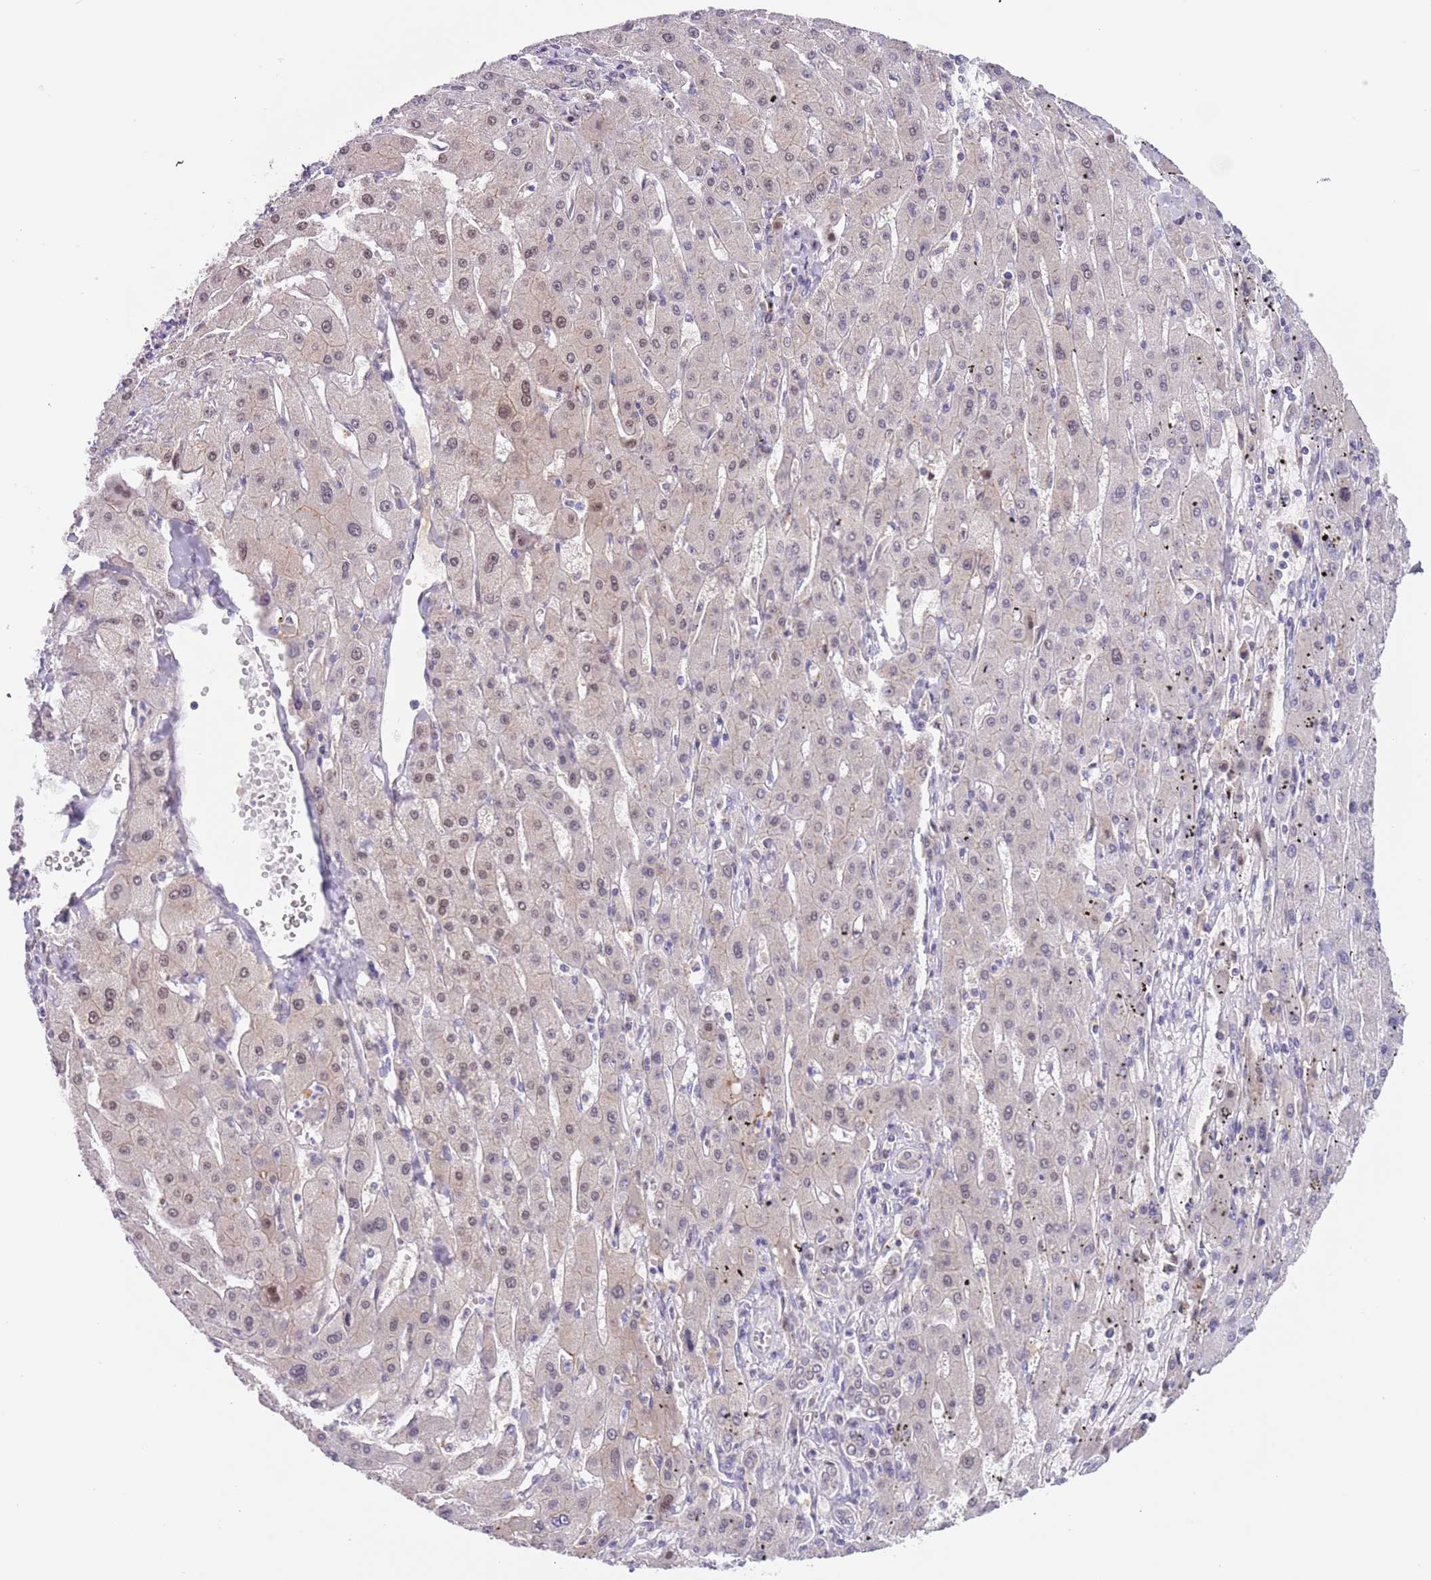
{"staining": {"intensity": "negative", "quantity": "none", "location": "none"}, "tissue": "liver cancer", "cell_type": "Tumor cells", "image_type": "cancer", "snomed": [{"axis": "morphology", "description": "Carcinoma, Hepatocellular, NOS"}, {"axis": "topography", "description": "Liver"}], "caption": "High magnification brightfield microscopy of liver cancer stained with DAB (brown) and counterstained with hematoxylin (blue): tumor cells show no significant staining. (DAB immunohistochemistry, high magnification).", "gene": "RMND5B", "patient": {"sex": "male", "age": 72}}